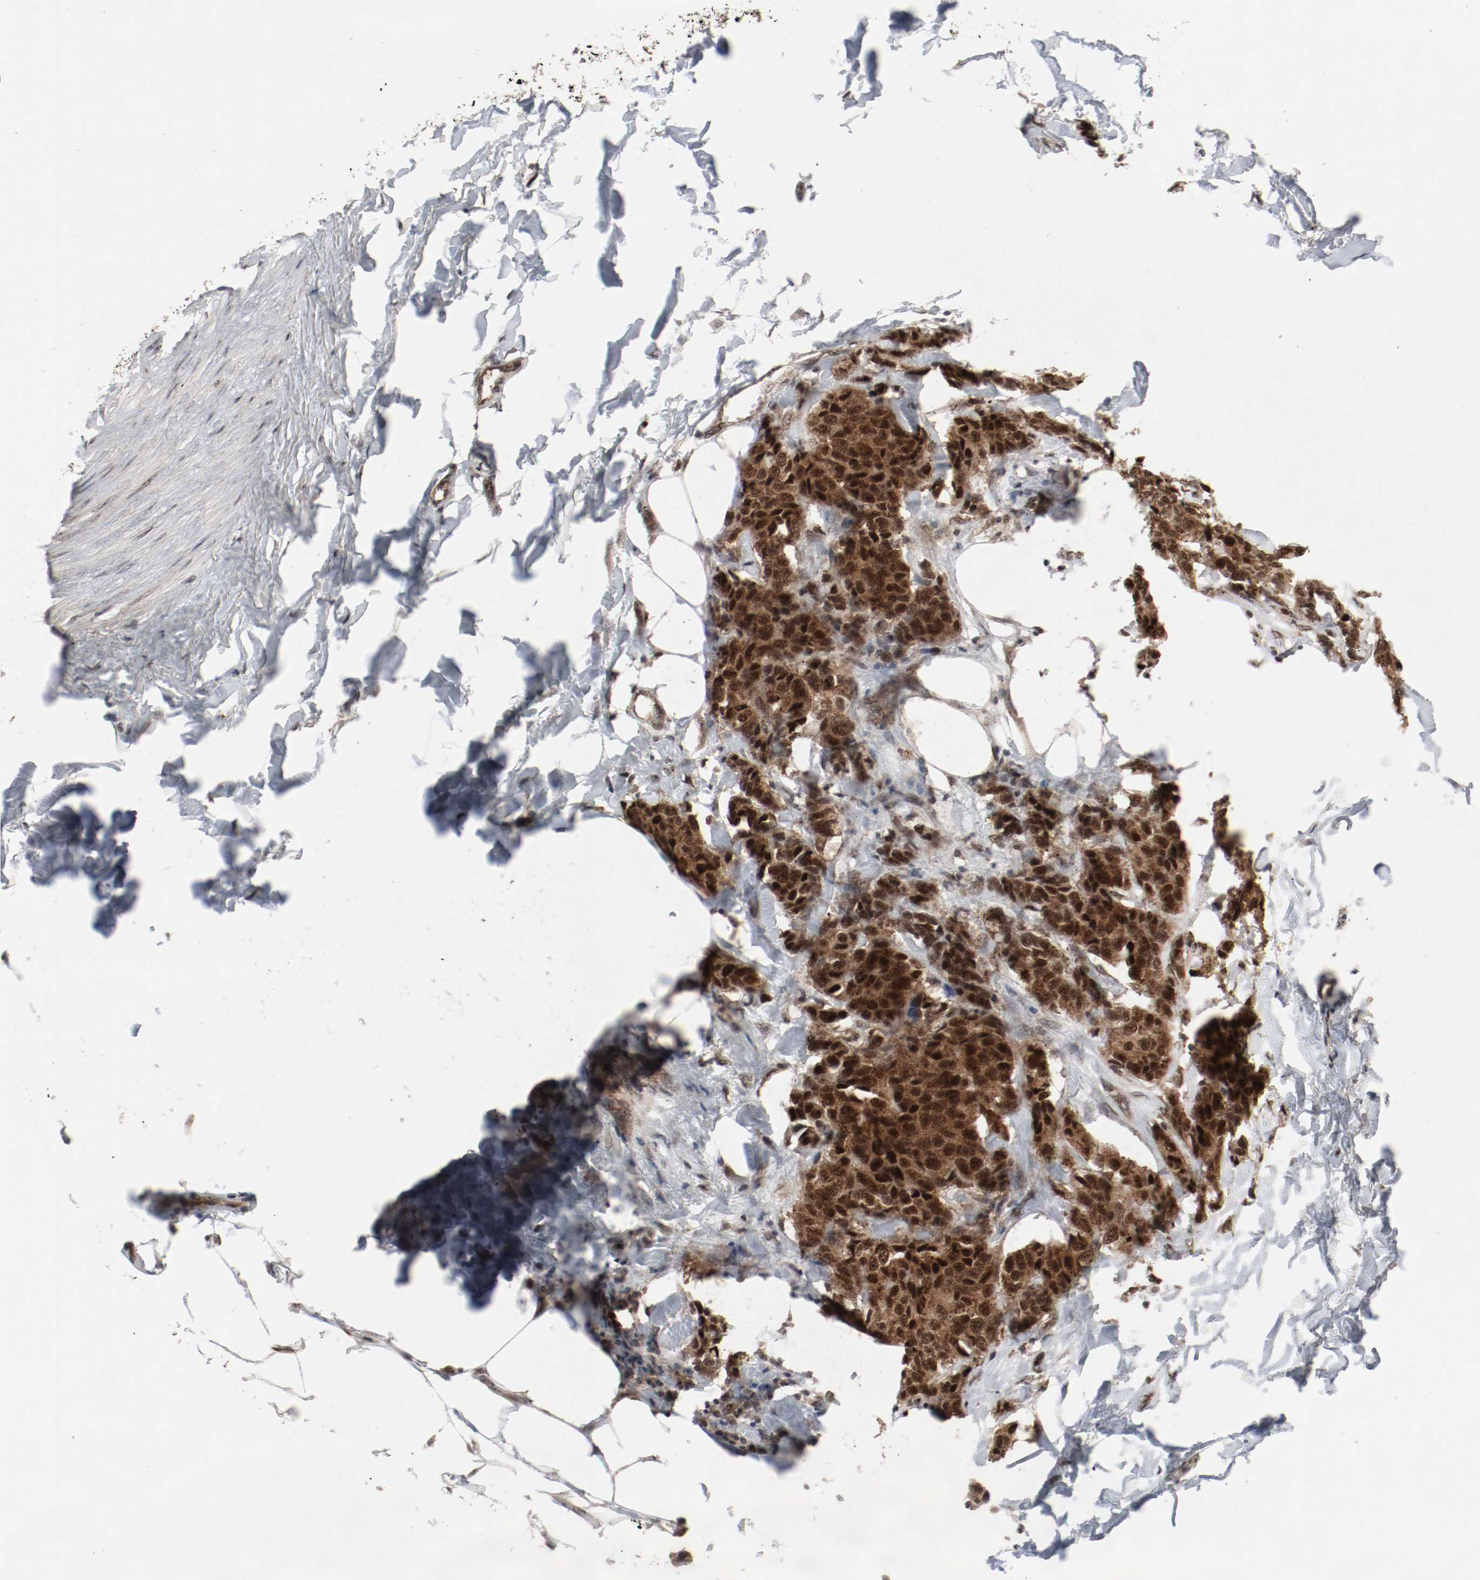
{"staining": {"intensity": "strong", "quantity": ">75%", "location": "cytoplasmic/membranous,nuclear"}, "tissue": "breast cancer", "cell_type": "Tumor cells", "image_type": "cancer", "snomed": [{"axis": "morphology", "description": "Duct carcinoma"}, {"axis": "topography", "description": "Breast"}], "caption": "The histopathology image exhibits a brown stain indicating the presence of a protein in the cytoplasmic/membranous and nuclear of tumor cells in infiltrating ductal carcinoma (breast). (brown staining indicates protein expression, while blue staining denotes nuclei).", "gene": "CSNK2B", "patient": {"sex": "female", "age": 80}}